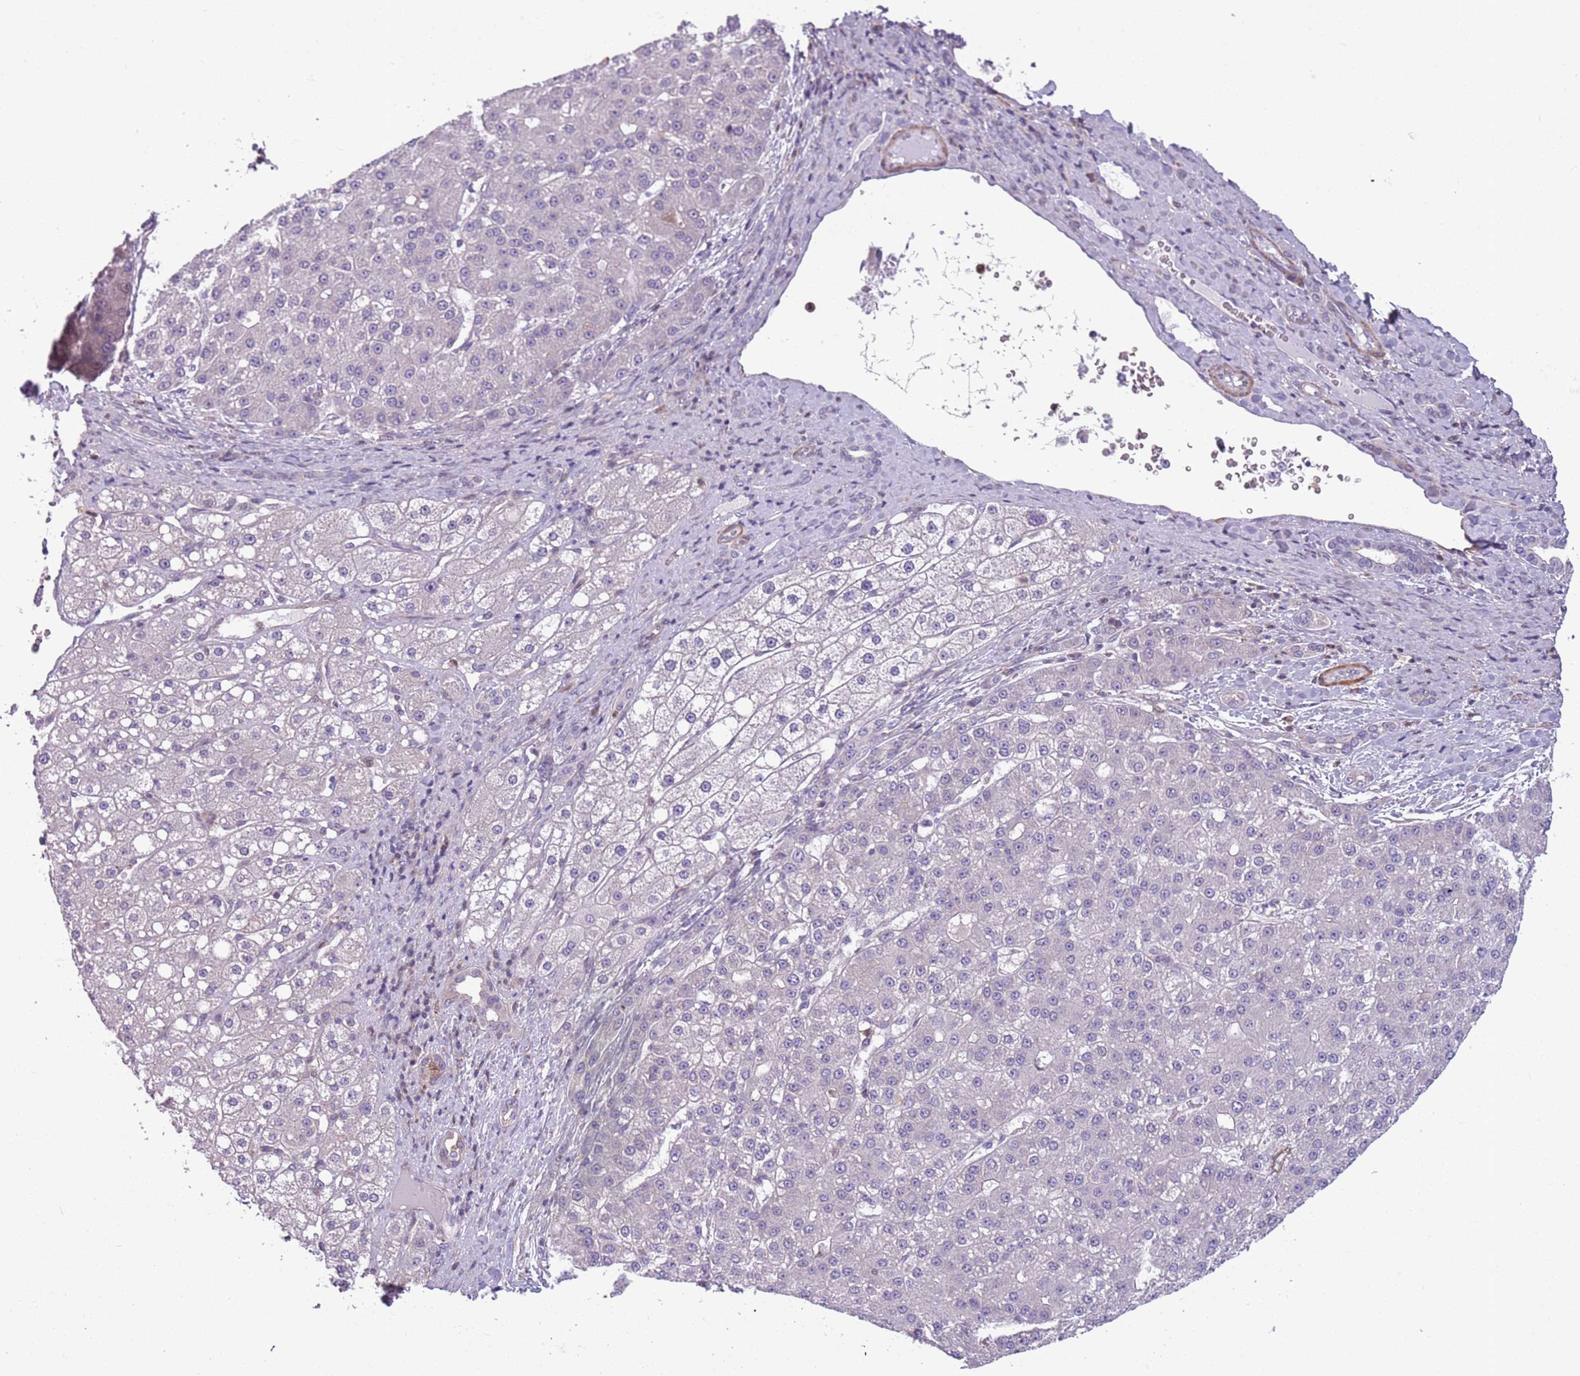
{"staining": {"intensity": "negative", "quantity": "none", "location": "none"}, "tissue": "liver cancer", "cell_type": "Tumor cells", "image_type": "cancer", "snomed": [{"axis": "morphology", "description": "Carcinoma, Hepatocellular, NOS"}, {"axis": "topography", "description": "Liver"}], "caption": "Immunohistochemical staining of human hepatocellular carcinoma (liver) reveals no significant expression in tumor cells.", "gene": "JAML", "patient": {"sex": "male", "age": 67}}